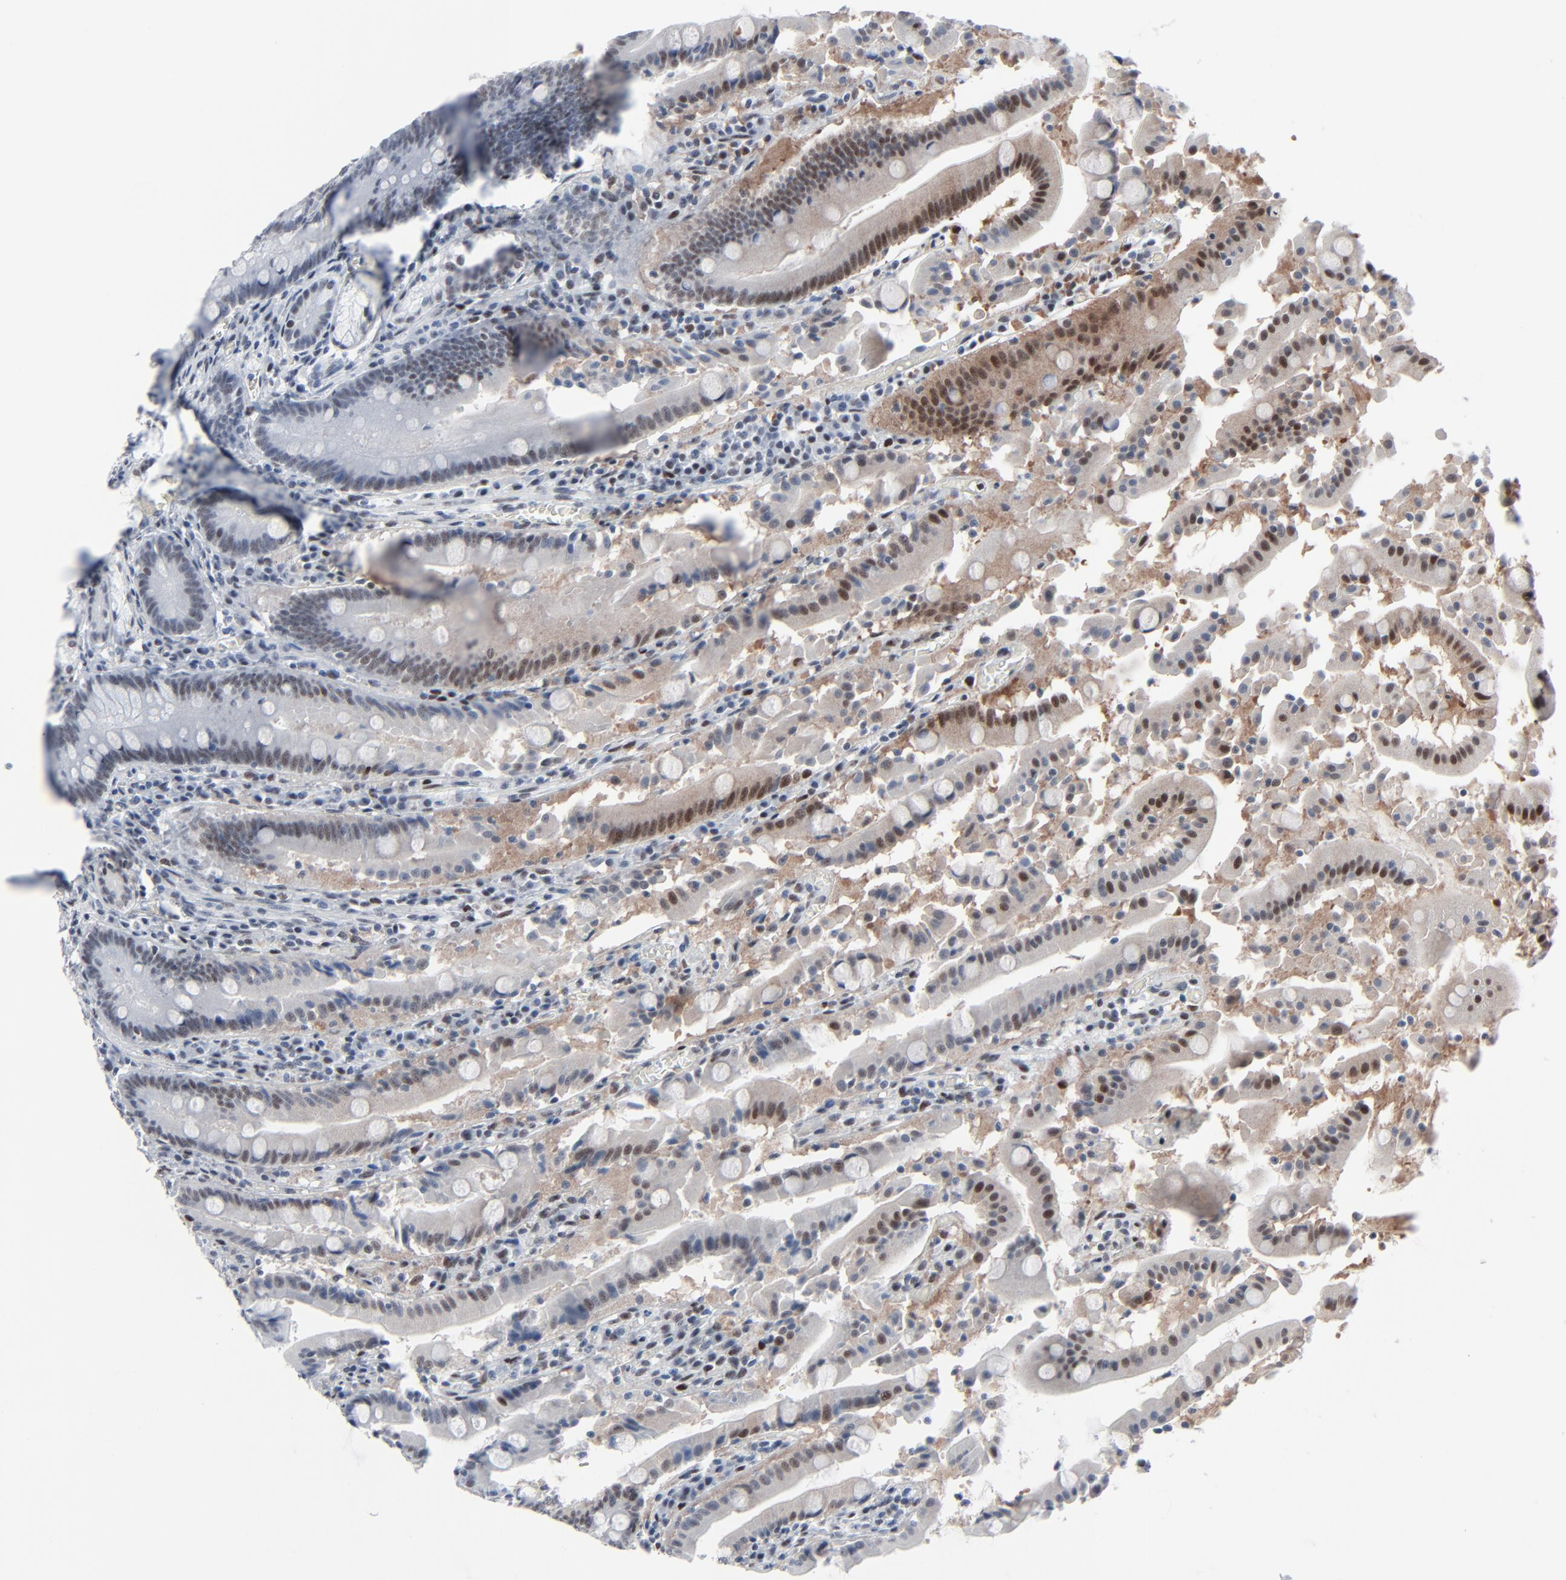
{"staining": {"intensity": "moderate", "quantity": "25%-75%", "location": "nuclear"}, "tissue": "stomach", "cell_type": "Glandular cells", "image_type": "normal", "snomed": [{"axis": "morphology", "description": "Normal tissue, NOS"}, {"axis": "topography", "description": "Stomach, lower"}], "caption": "A medium amount of moderate nuclear expression is identified in approximately 25%-75% of glandular cells in normal stomach. Using DAB (3,3'-diaminobenzidine) (brown) and hematoxylin (blue) stains, captured at high magnification using brightfield microscopy.", "gene": "SIRT1", "patient": {"sex": "male", "age": 56}}